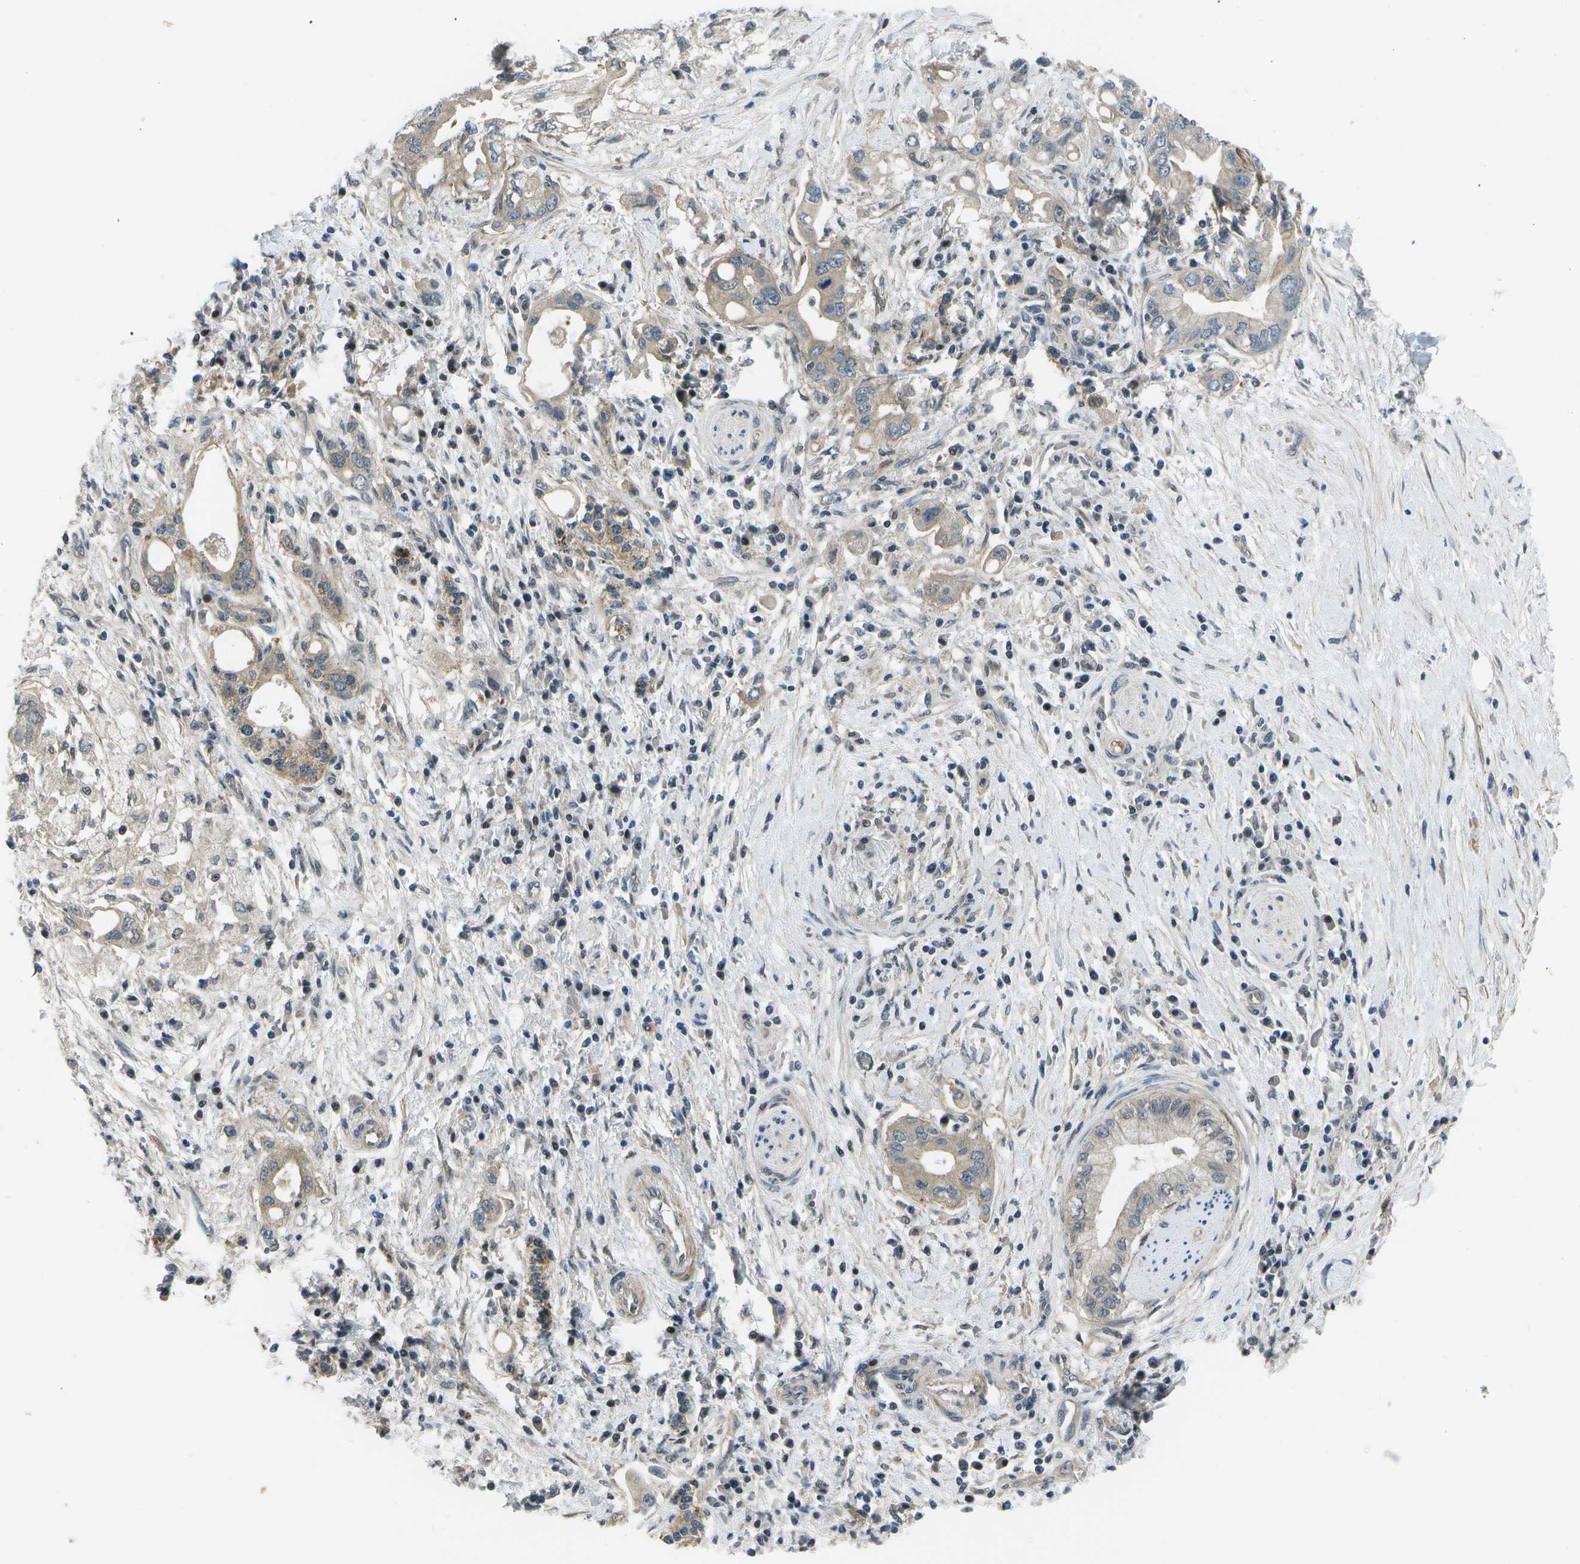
{"staining": {"intensity": "weak", "quantity": ">75%", "location": "cytoplasmic/membranous"}, "tissue": "pancreatic cancer", "cell_type": "Tumor cells", "image_type": "cancer", "snomed": [{"axis": "morphology", "description": "Adenocarcinoma, NOS"}, {"axis": "topography", "description": "Pancreas"}], "caption": "IHC (DAB) staining of pancreatic cancer (adenocarcinoma) reveals weak cytoplasmic/membranous protein staining in about >75% of tumor cells.", "gene": "ENPP5", "patient": {"sex": "female", "age": 73}}